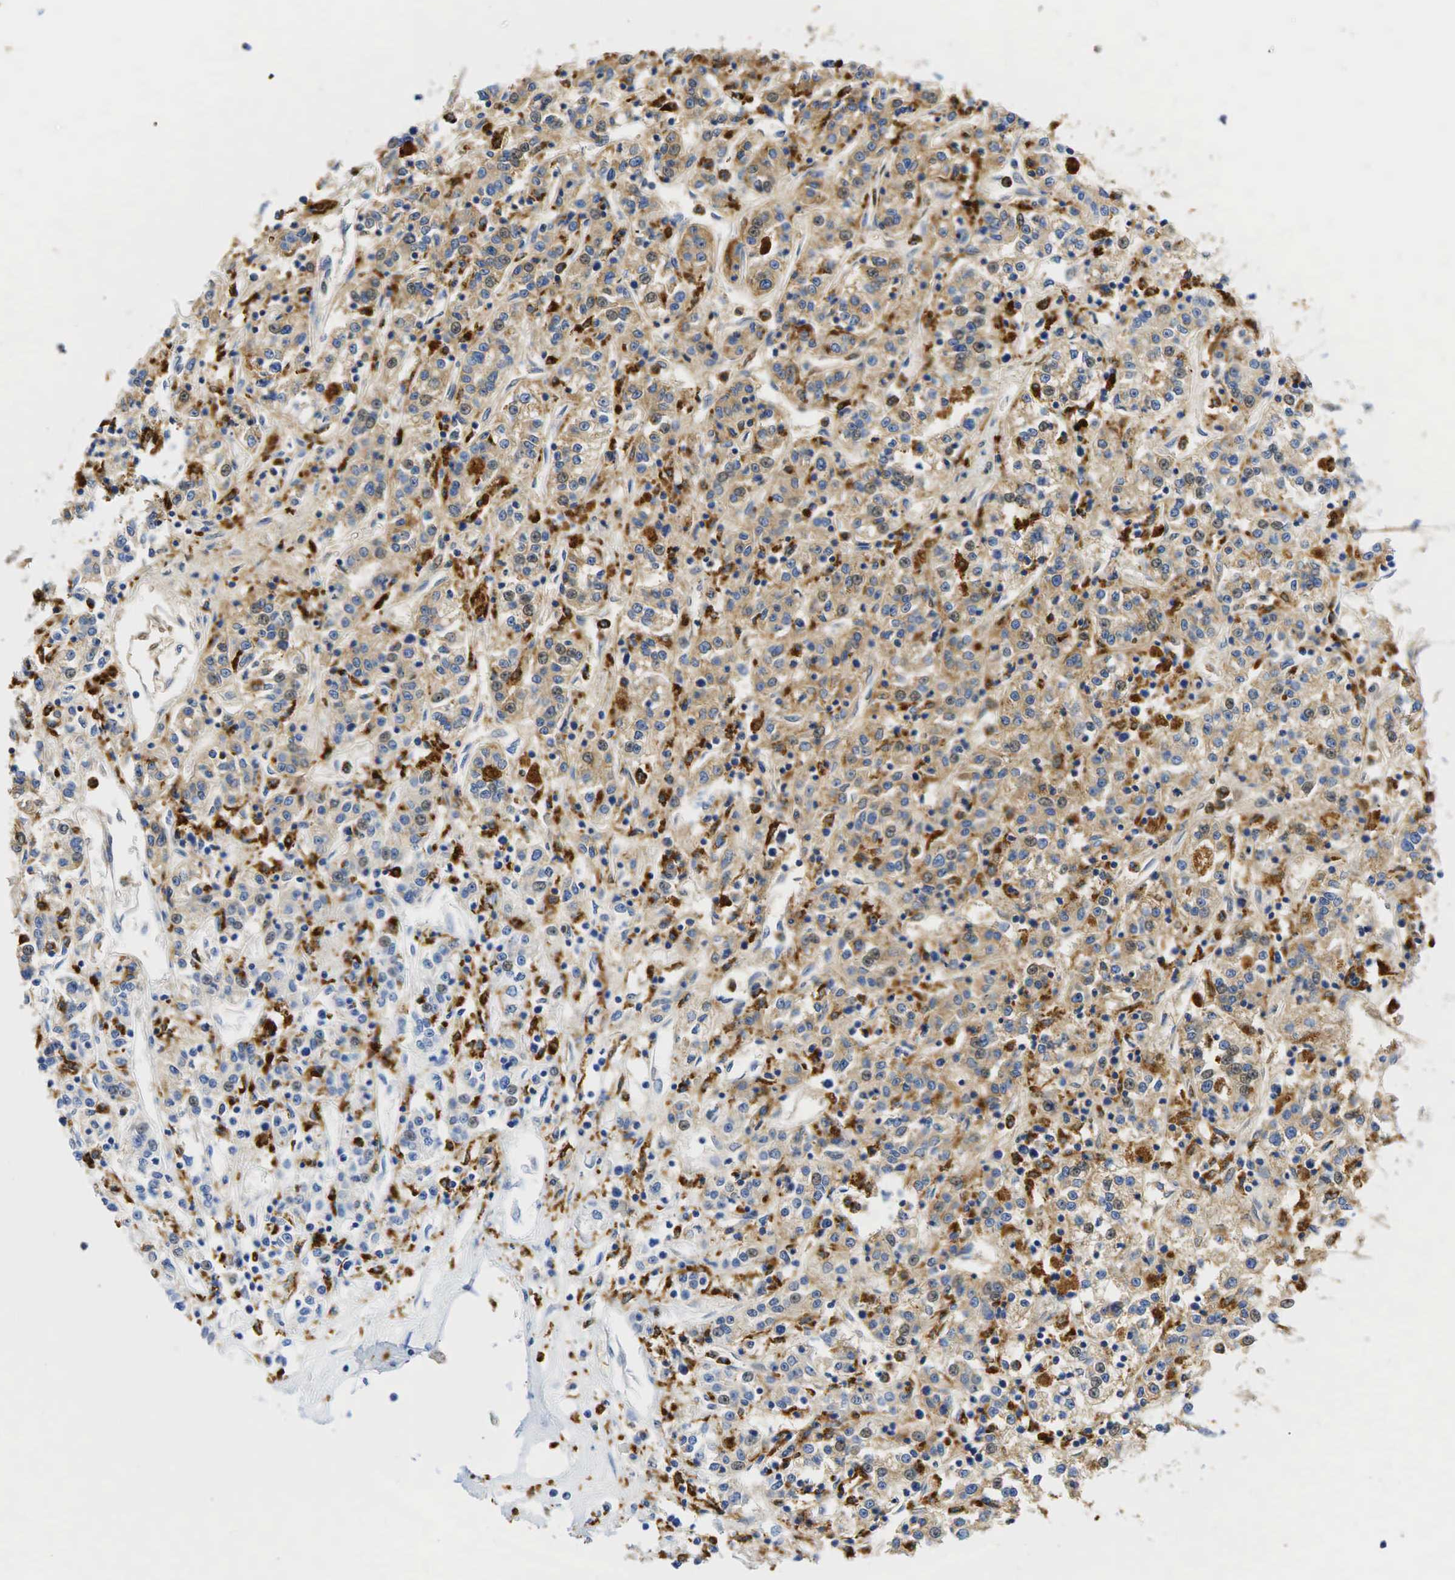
{"staining": {"intensity": "weak", "quantity": "25%-75%", "location": "cytoplasmic/membranous"}, "tissue": "renal cancer", "cell_type": "Tumor cells", "image_type": "cancer", "snomed": [{"axis": "morphology", "description": "Adenocarcinoma, NOS"}, {"axis": "topography", "description": "Kidney"}], "caption": "IHC (DAB) staining of human adenocarcinoma (renal) displays weak cytoplasmic/membranous protein expression in about 25%-75% of tumor cells. (DAB (3,3'-diaminobenzidine) = brown stain, brightfield microscopy at high magnification).", "gene": "CD68", "patient": {"sex": "female", "age": 76}}